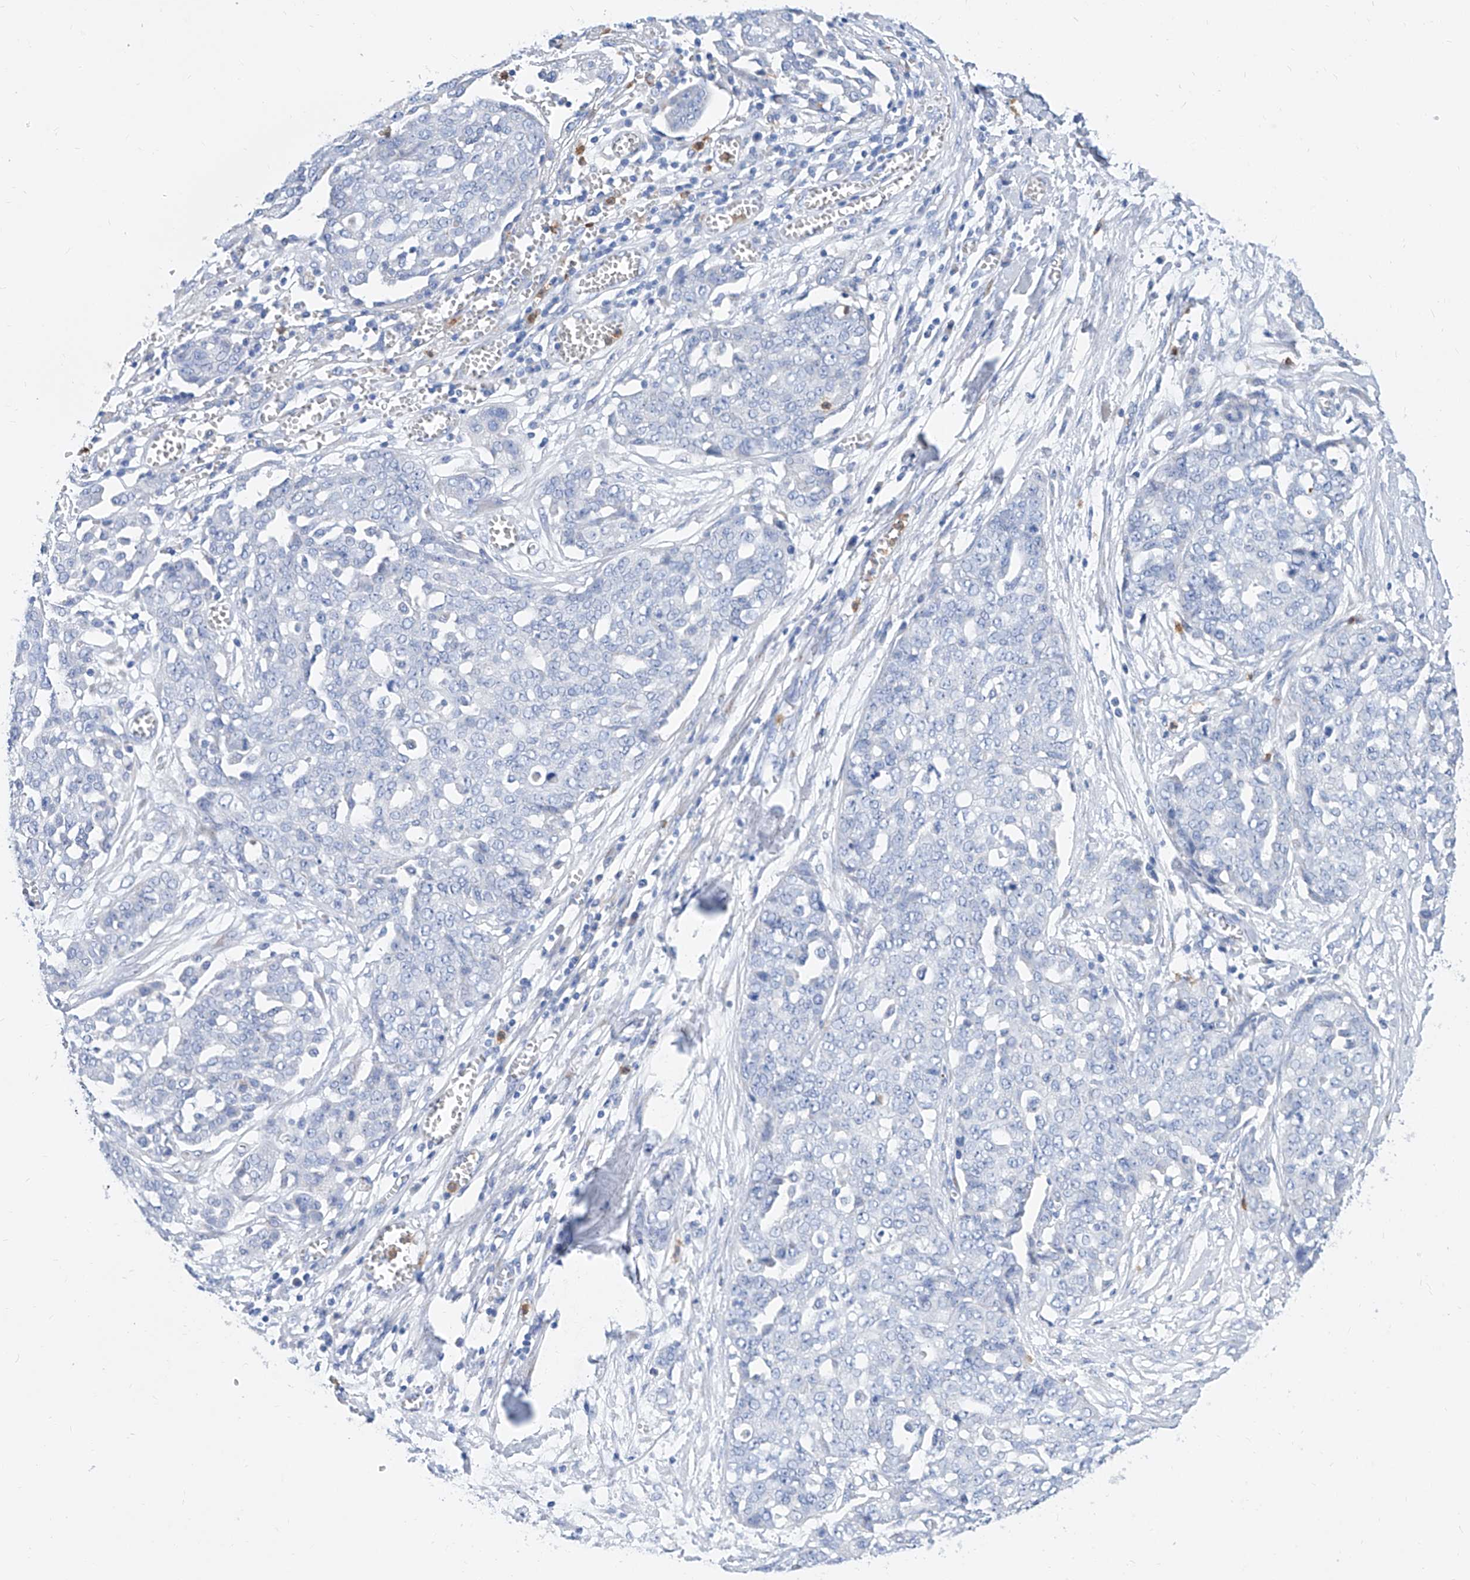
{"staining": {"intensity": "negative", "quantity": "none", "location": "none"}, "tissue": "ovarian cancer", "cell_type": "Tumor cells", "image_type": "cancer", "snomed": [{"axis": "morphology", "description": "Cystadenocarcinoma, serous, NOS"}, {"axis": "topography", "description": "Soft tissue"}, {"axis": "topography", "description": "Ovary"}], "caption": "The image exhibits no staining of tumor cells in ovarian cancer (serous cystadenocarcinoma).", "gene": "SLC25A29", "patient": {"sex": "female", "age": 57}}